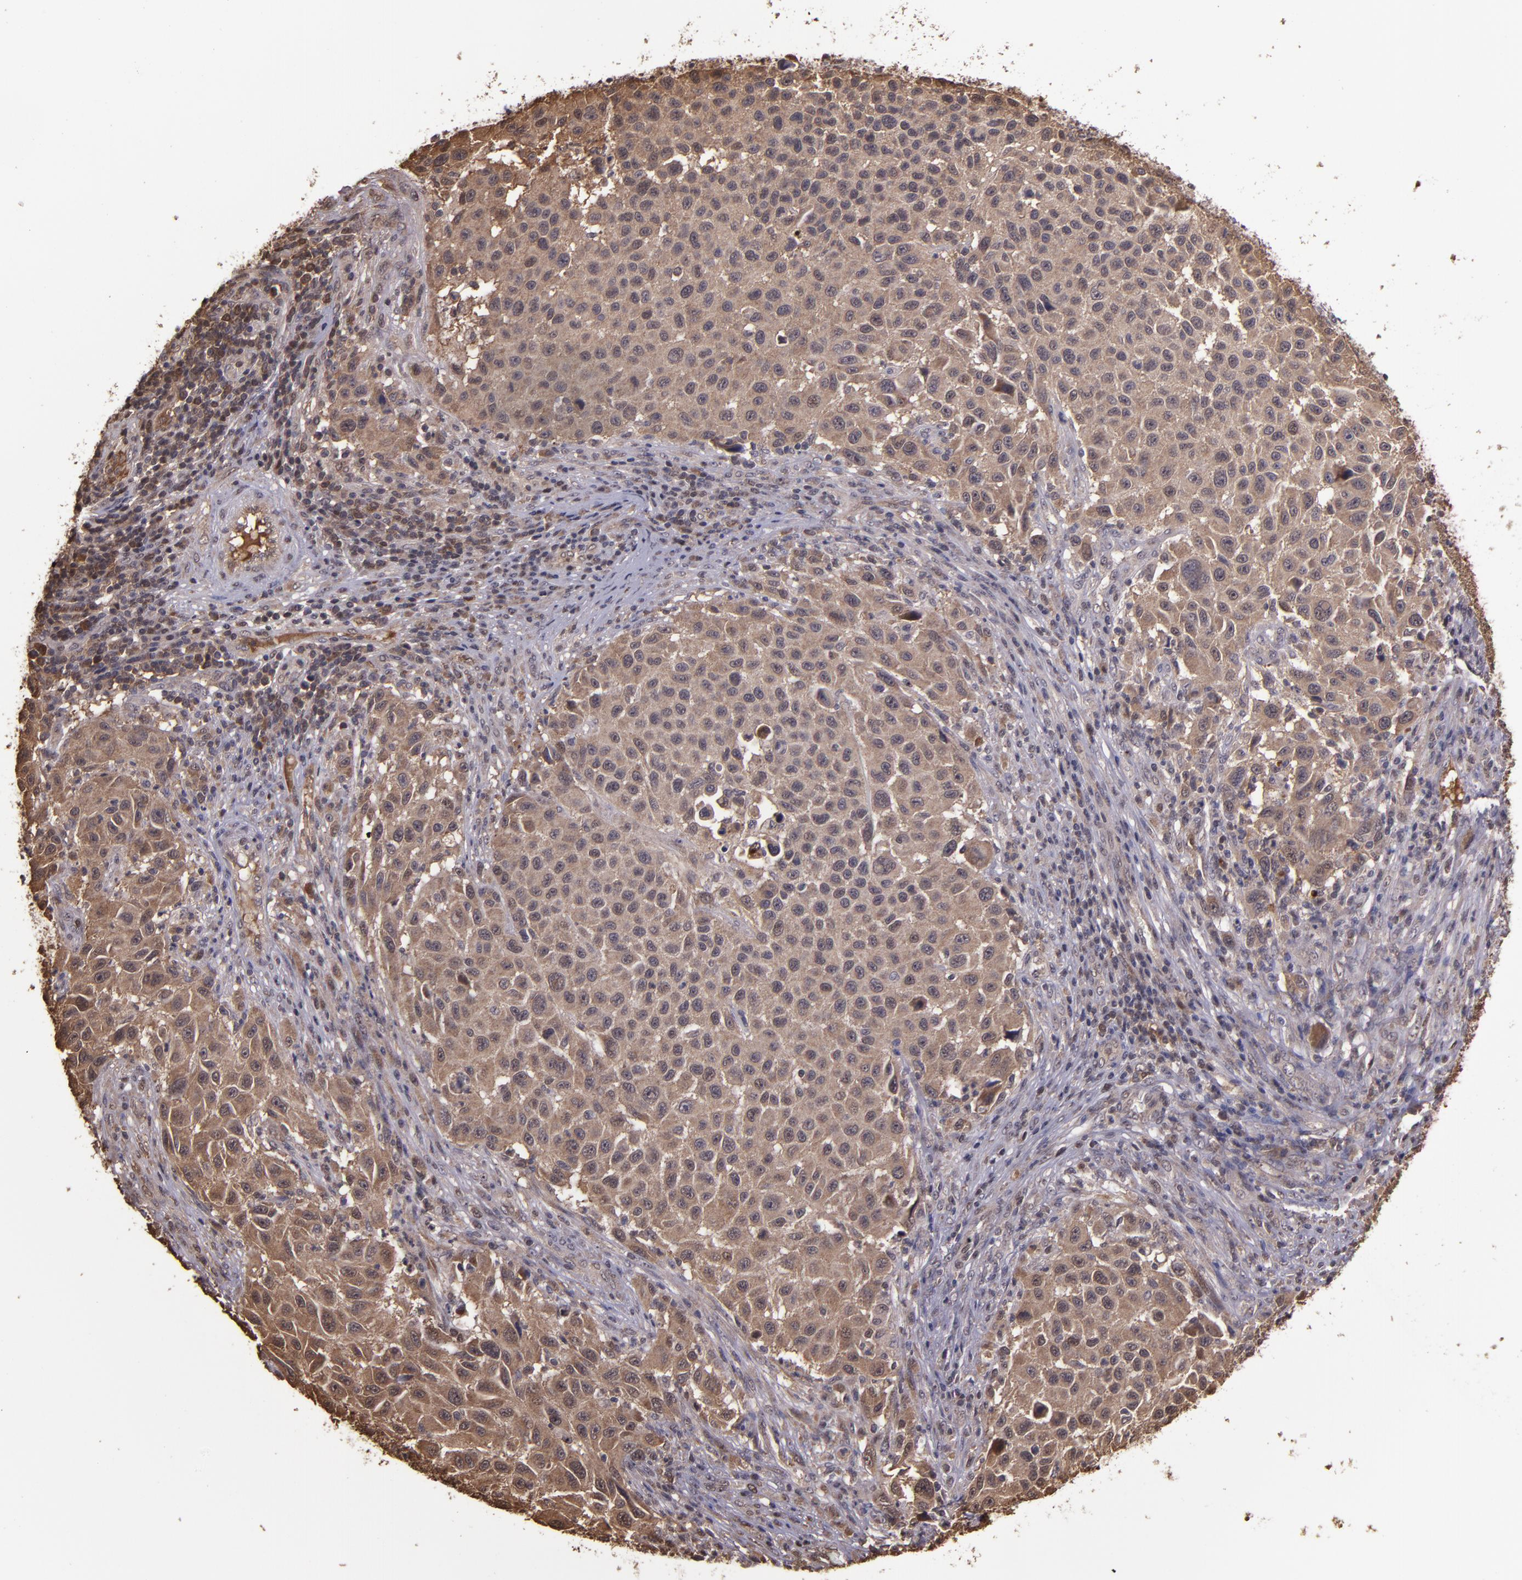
{"staining": {"intensity": "moderate", "quantity": ">75%", "location": "cytoplasmic/membranous"}, "tissue": "melanoma", "cell_type": "Tumor cells", "image_type": "cancer", "snomed": [{"axis": "morphology", "description": "Malignant melanoma, Metastatic site"}, {"axis": "topography", "description": "Lymph node"}], "caption": "Protein positivity by immunohistochemistry shows moderate cytoplasmic/membranous positivity in approximately >75% of tumor cells in malignant melanoma (metastatic site). Ihc stains the protein of interest in brown and the nuclei are stained blue.", "gene": "SERPINF2", "patient": {"sex": "male", "age": 61}}